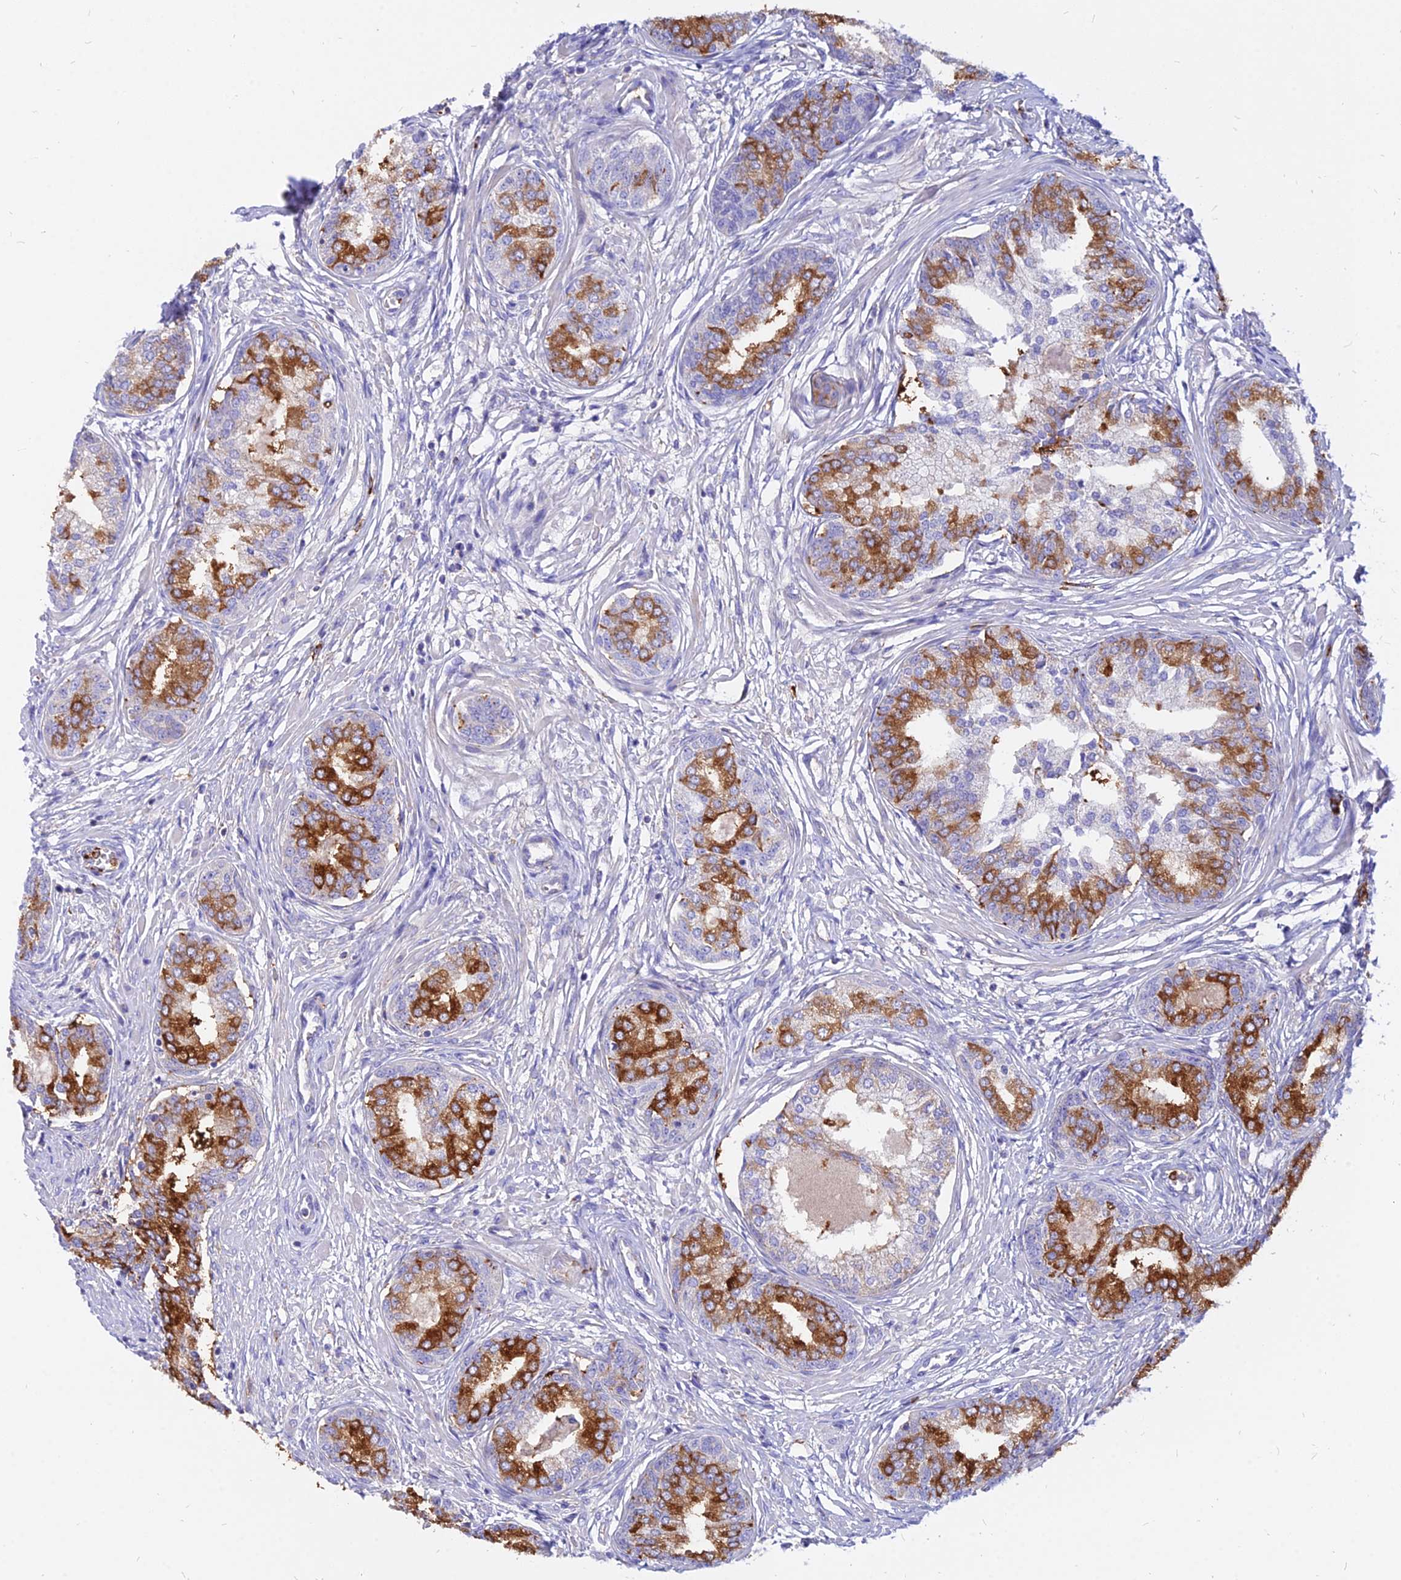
{"staining": {"intensity": "strong", "quantity": "25%-75%", "location": "cytoplasmic/membranous"}, "tissue": "prostate cancer", "cell_type": "Tumor cells", "image_type": "cancer", "snomed": [{"axis": "morphology", "description": "Adenocarcinoma, High grade"}, {"axis": "topography", "description": "Prostate"}], "caption": "This photomicrograph exhibits immunohistochemistry staining of prostate cancer (adenocarcinoma (high-grade)), with high strong cytoplasmic/membranous staining in approximately 25%-75% of tumor cells.", "gene": "AGTRAP", "patient": {"sex": "male", "age": 67}}